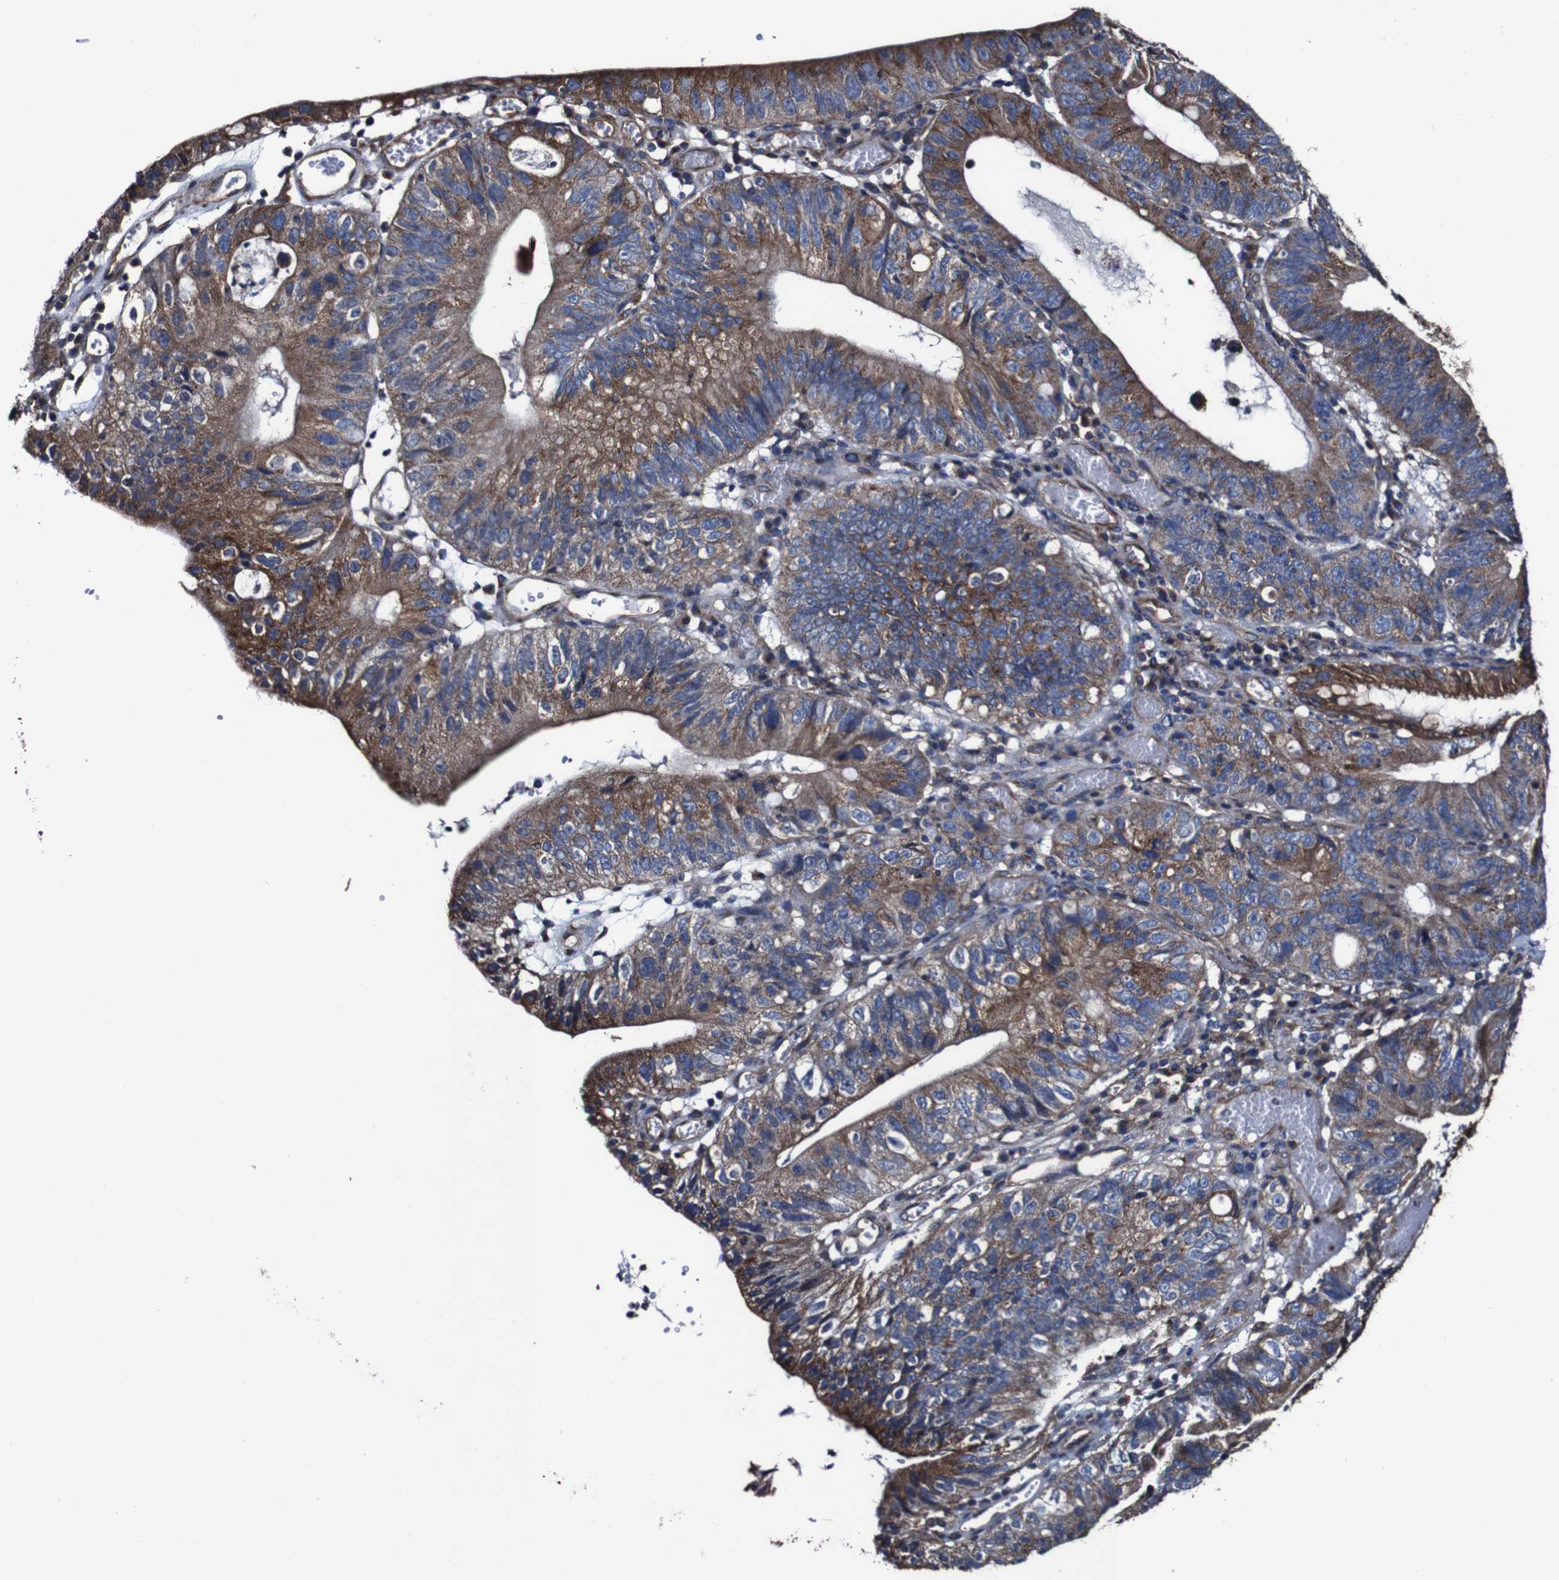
{"staining": {"intensity": "moderate", "quantity": ">75%", "location": "cytoplasmic/membranous"}, "tissue": "stomach cancer", "cell_type": "Tumor cells", "image_type": "cancer", "snomed": [{"axis": "morphology", "description": "Adenocarcinoma, NOS"}, {"axis": "topography", "description": "Stomach"}], "caption": "Immunohistochemistry (IHC) micrograph of human stomach adenocarcinoma stained for a protein (brown), which exhibits medium levels of moderate cytoplasmic/membranous expression in approximately >75% of tumor cells.", "gene": "CSF1R", "patient": {"sex": "male", "age": 59}}